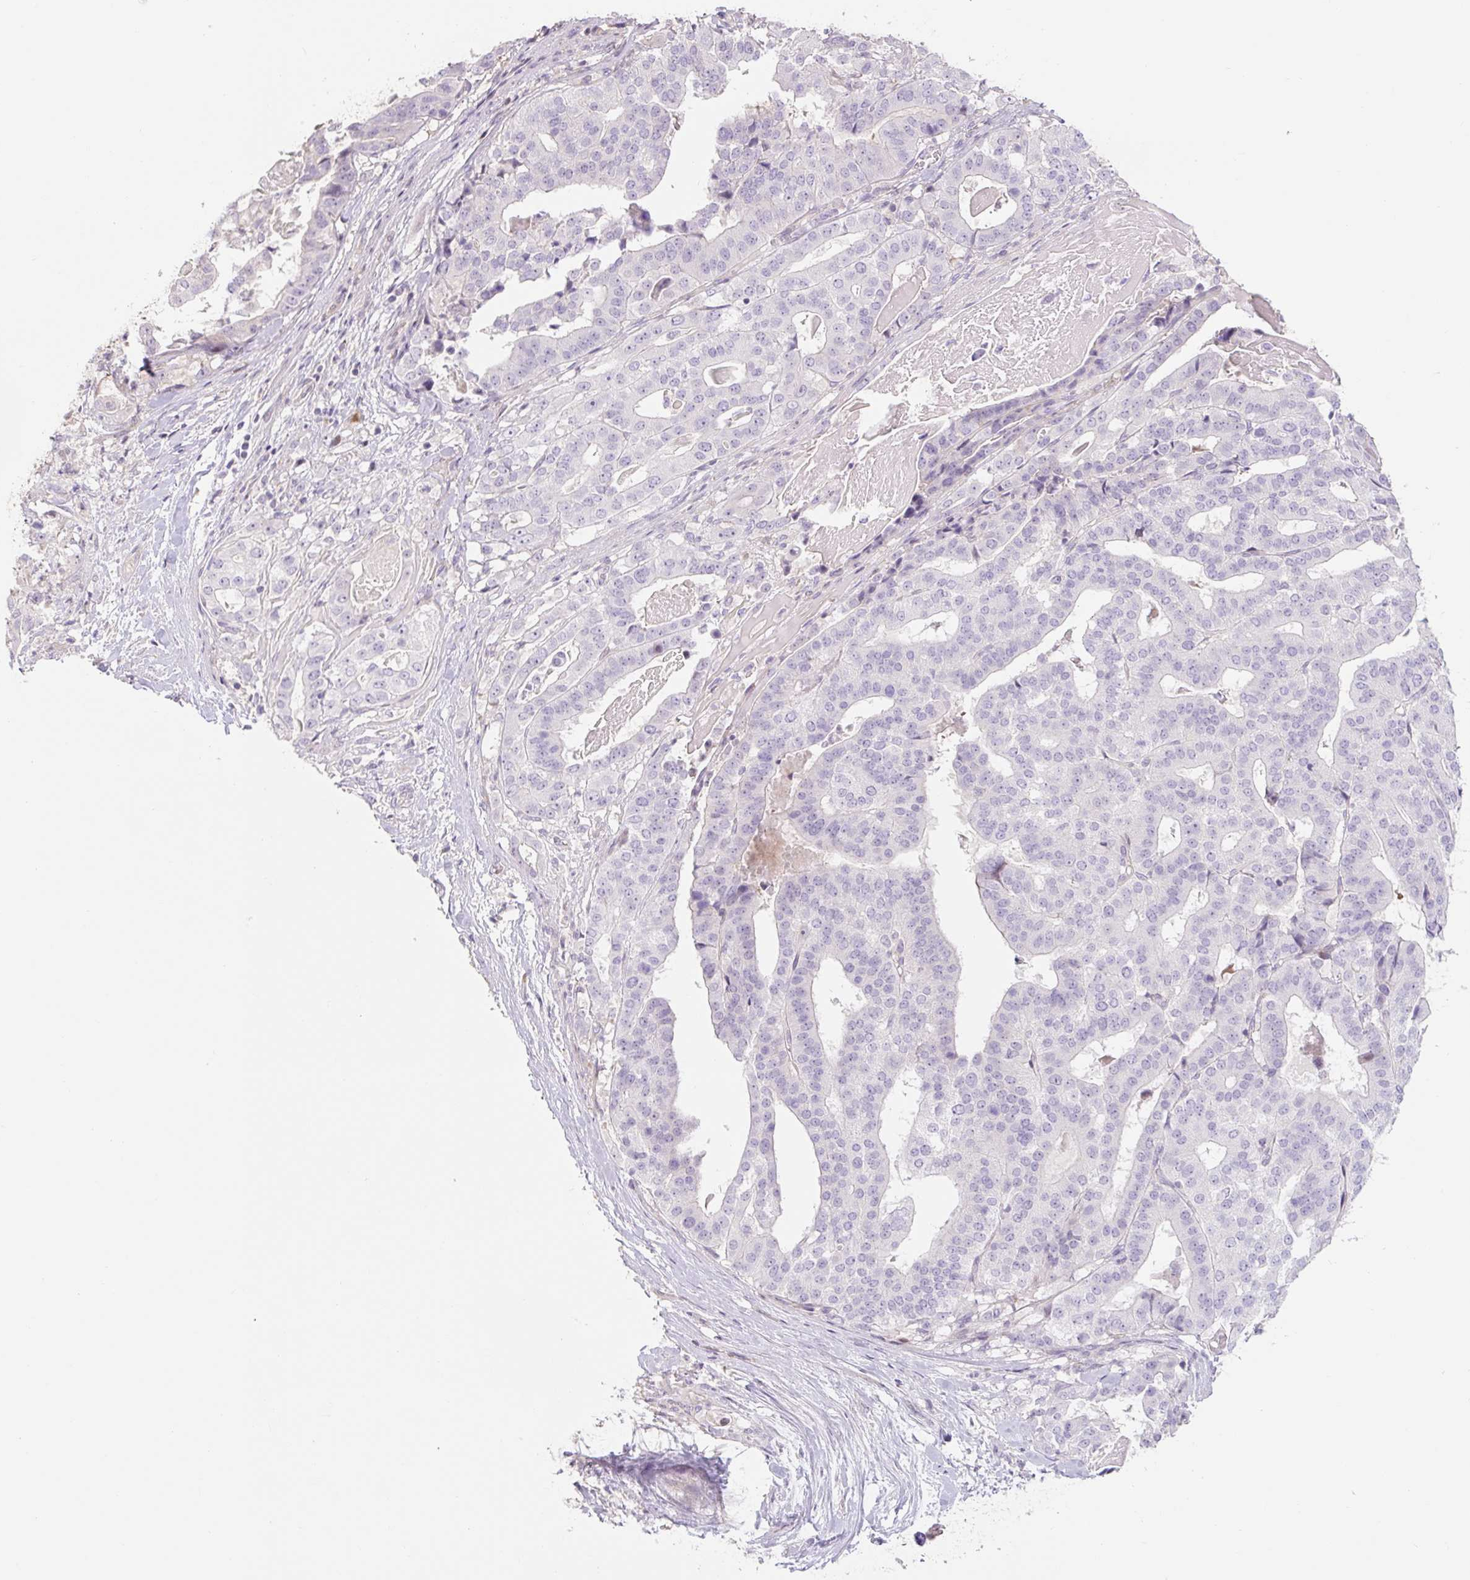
{"staining": {"intensity": "negative", "quantity": "none", "location": "none"}, "tissue": "stomach cancer", "cell_type": "Tumor cells", "image_type": "cancer", "snomed": [{"axis": "morphology", "description": "Adenocarcinoma, NOS"}, {"axis": "topography", "description": "Stomach"}], "caption": "The image demonstrates no significant positivity in tumor cells of stomach adenocarcinoma. The staining was performed using DAB to visualize the protein expression in brown, while the nuclei were stained in blue with hematoxylin (Magnification: 20x).", "gene": "ZNF552", "patient": {"sex": "male", "age": 48}}